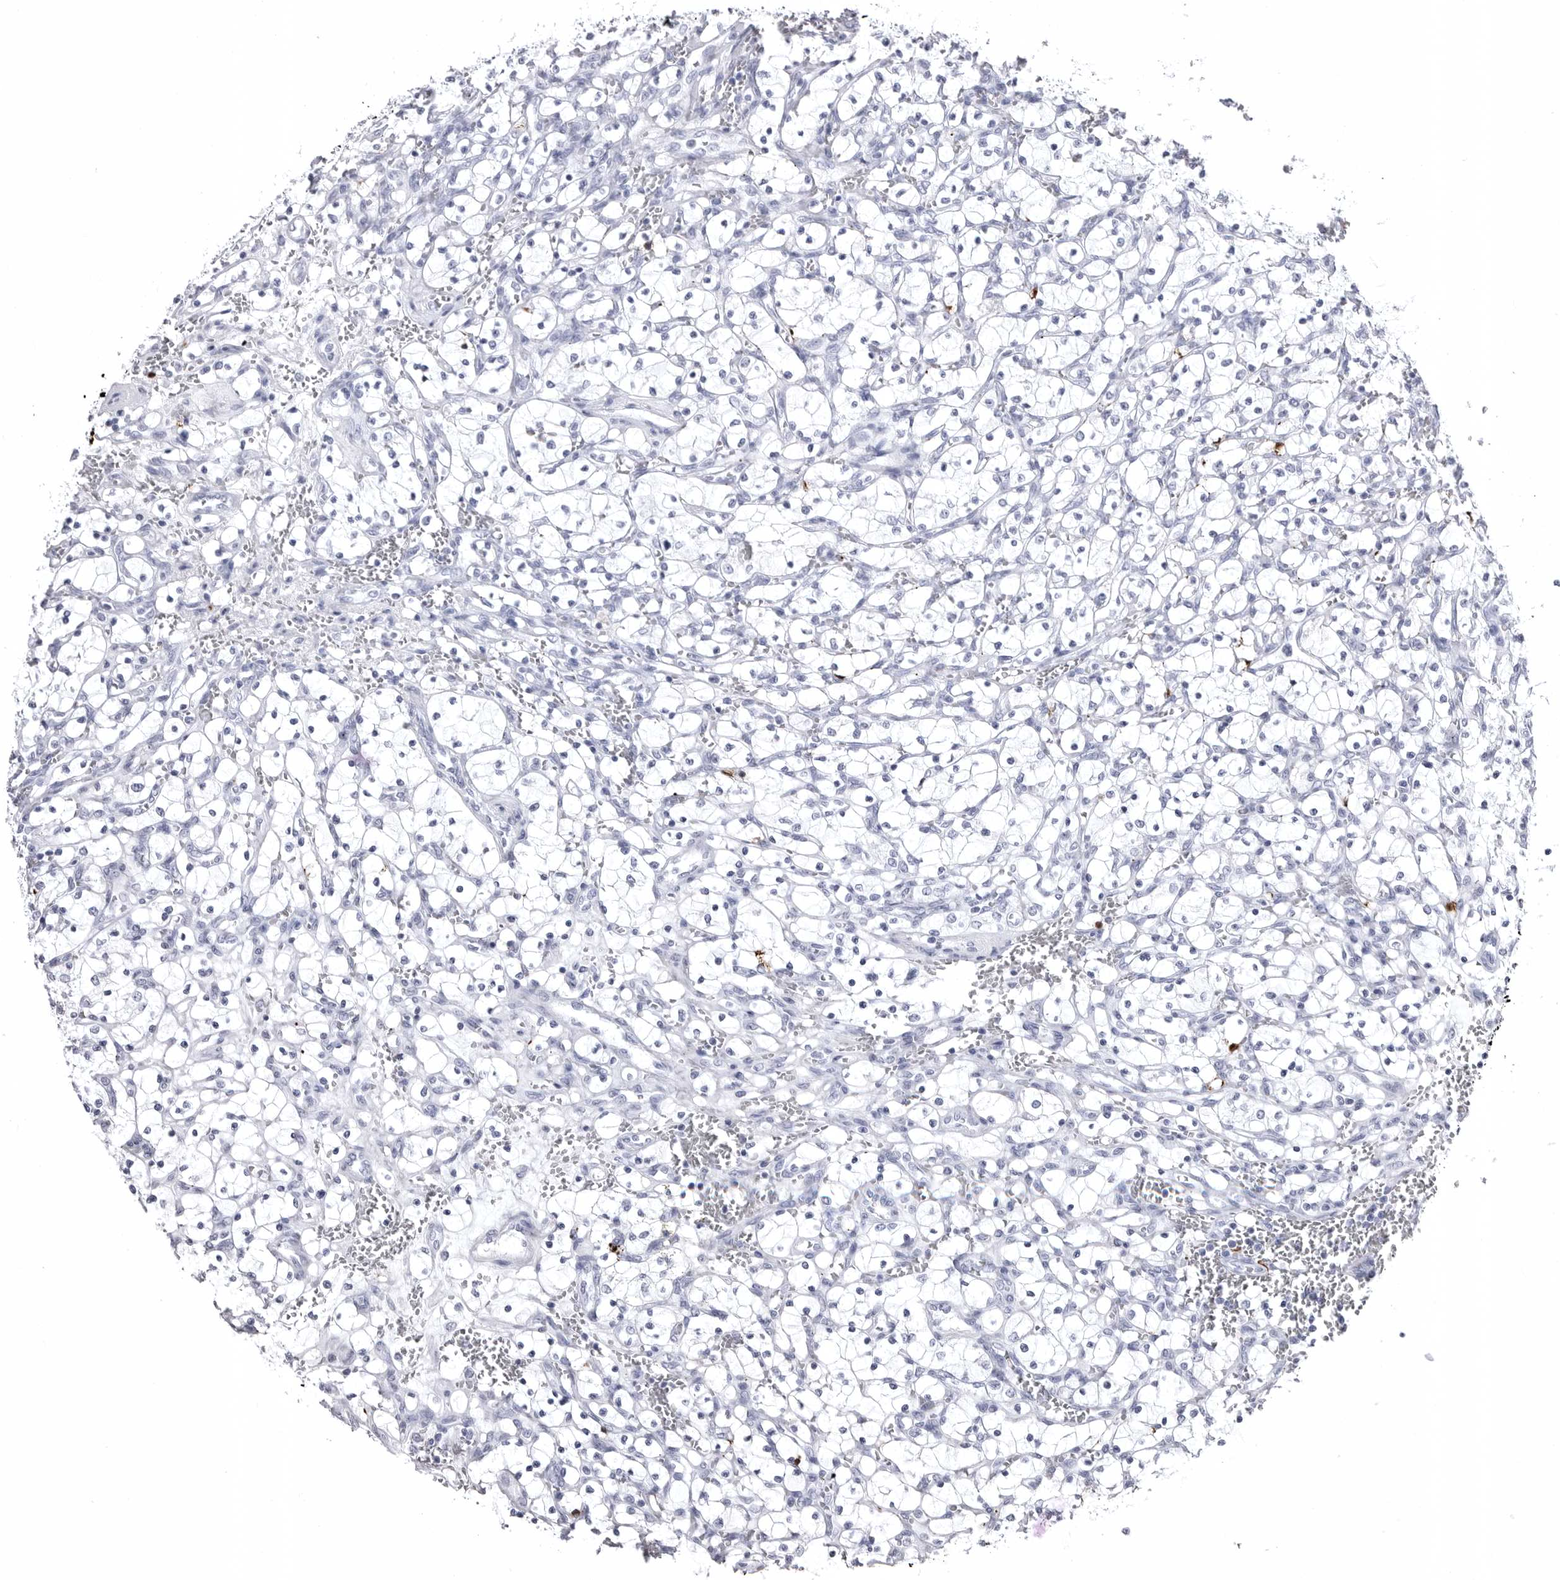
{"staining": {"intensity": "negative", "quantity": "none", "location": "none"}, "tissue": "renal cancer", "cell_type": "Tumor cells", "image_type": "cancer", "snomed": [{"axis": "morphology", "description": "Adenocarcinoma, NOS"}, {"axis": "topography", "description": "Kidney"}], "caption": "Renal adenocarcinoma was stained to show a protein in brown. There is no significant positivity in tumor cells.", "gene": "COL26A1", "patient": {"sex": "female", "age": 69}}